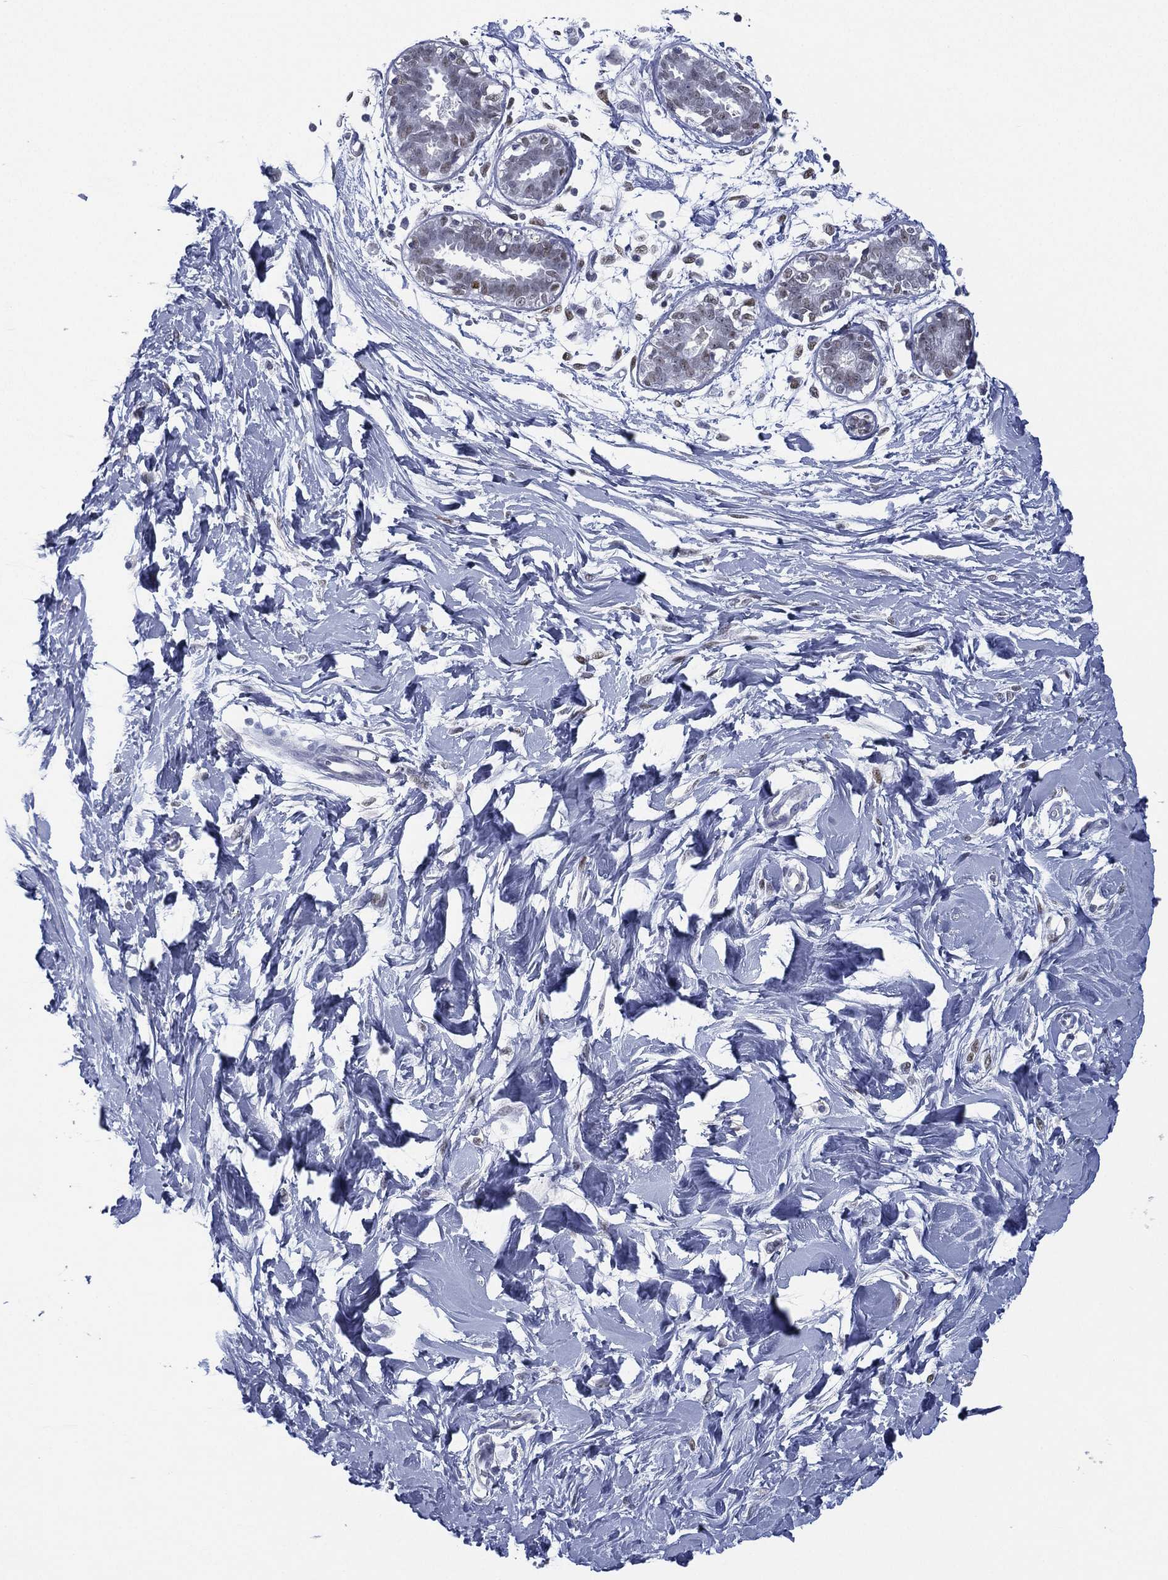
{"staining": {"intensity": "negative", "quantity": "none", "location": "none"}, "tissue": "breast", "cell_type": "Adipocytes", "image_type": "normal", "snomed": [{"axis": "morphology", "description": "Normal tissue, NOS"}, {"axis": "topography", "description": "Breast"}], "caption": "A photomicrograph of human breast is negative for staining in adipocytes. (DAB (3,3'-diaminobenzidine) immunohistochemistry visualized using brightfield microscopy, high magnification).", "gene": "ZNF711", "patient": {"sex": "female", "age": 37}}